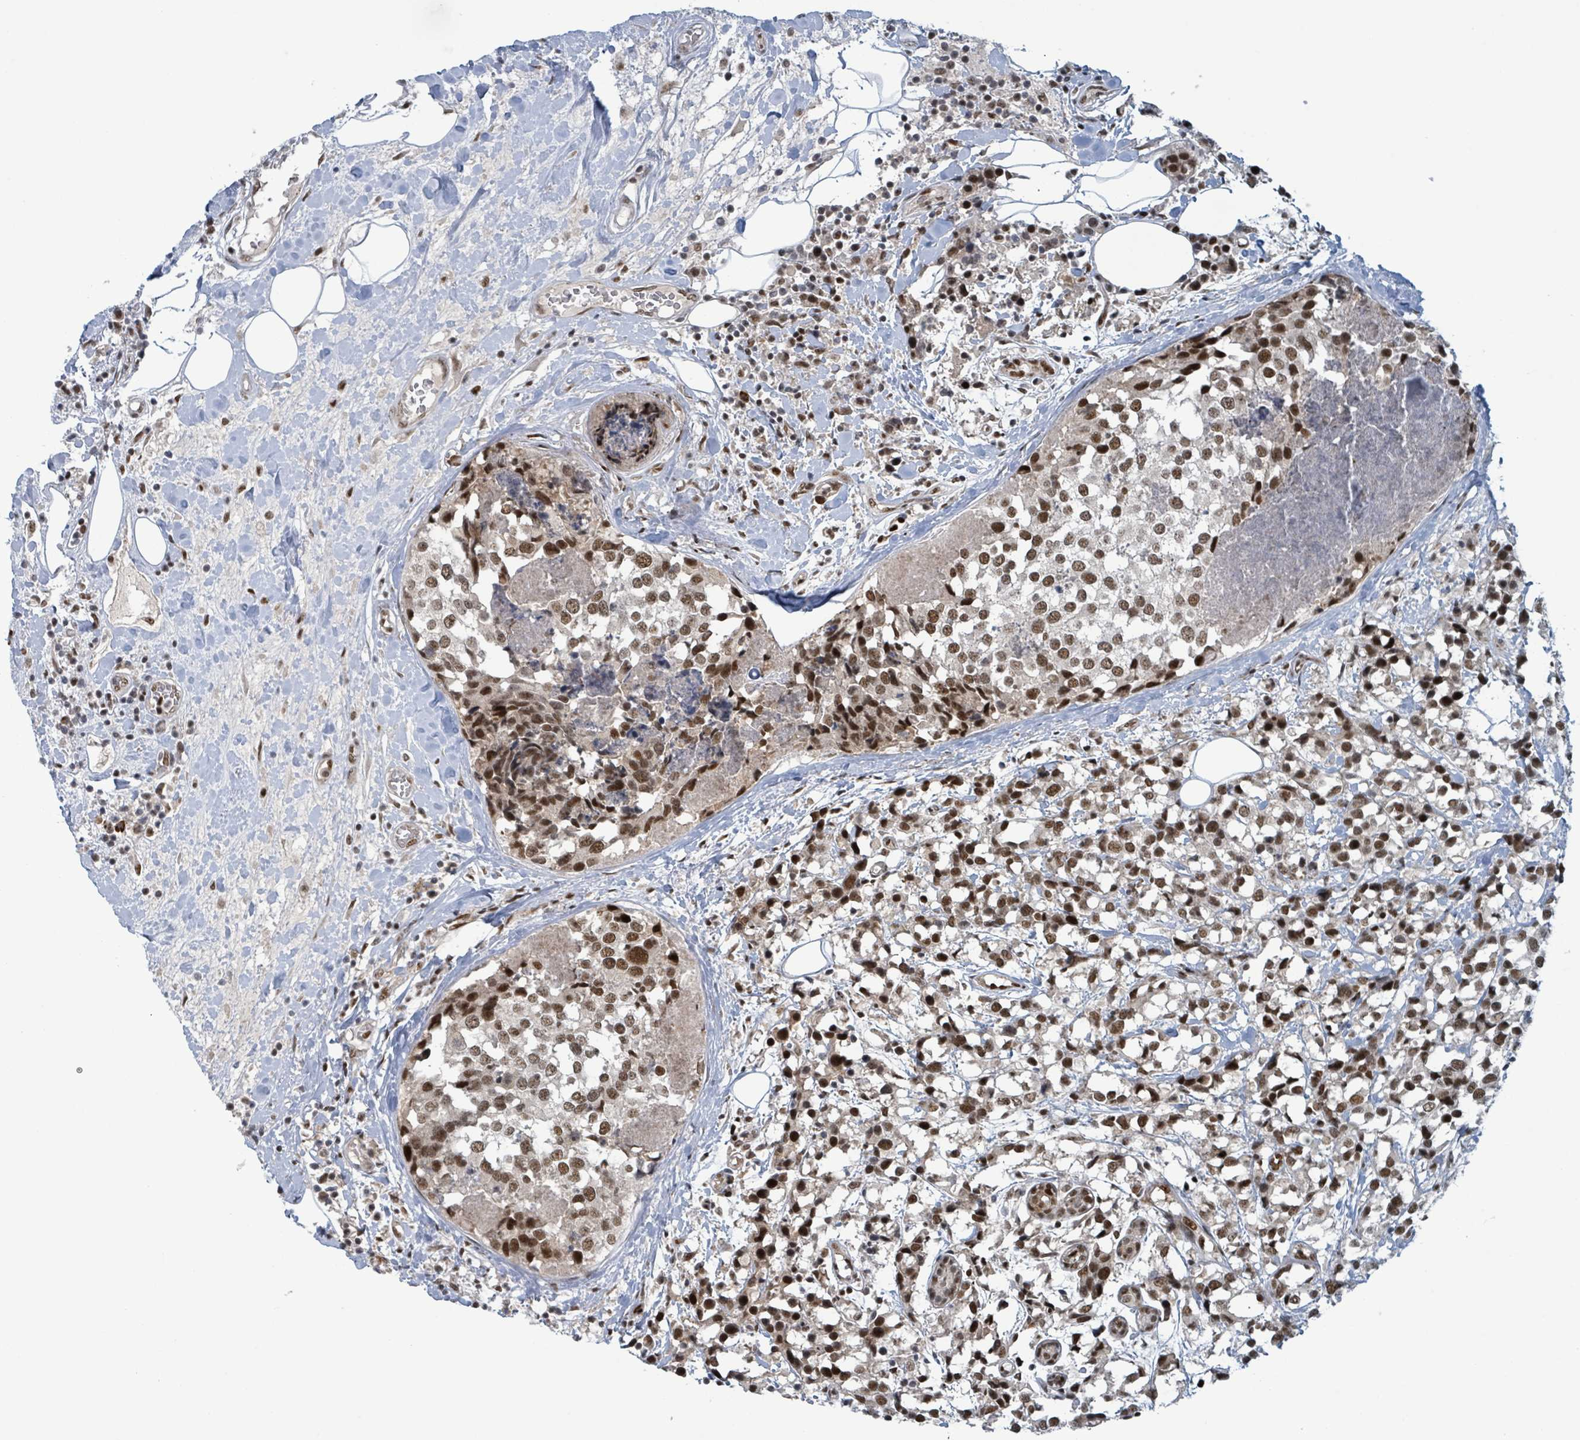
{"staining": {"intensity": "strong", "quantity": ">75%", "location": "nuclear"}, "tissue": "breast cancer", "cell_type": "Tumor cells", "image_type": "cancer", "snomed": [{"axis": "morphology", "description": "Lobular carcinoma"}, {"axis": "topography", "description": "Breast"}], "caption": "There is high levels of strong nuclear expression in tumor cells of breast cancer (lobular carcinoma), as demonstrated by immunohistochemical staining (brown color).", "gene": "KLF3", "patient": {"sex": "female", "age": 59}}